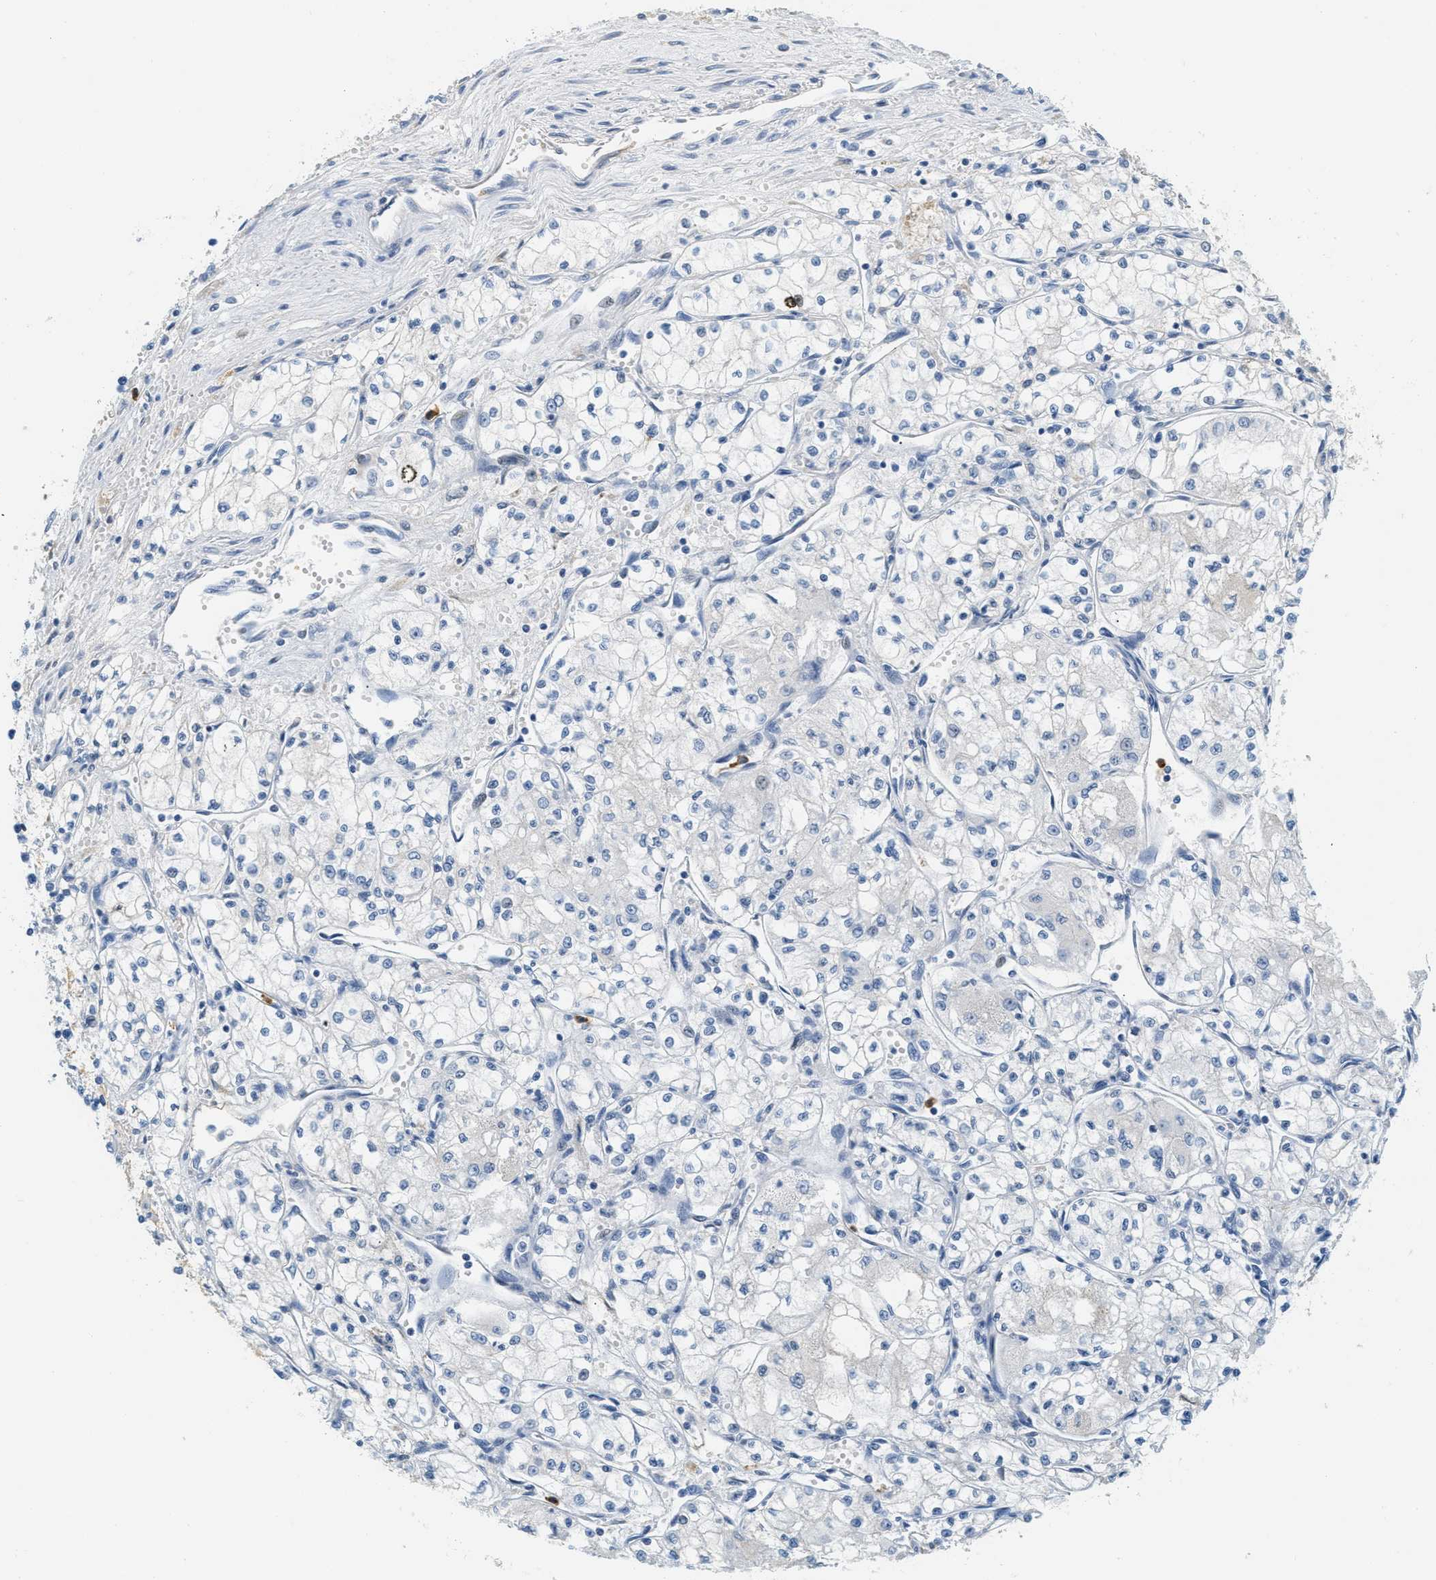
{"staining": {"intensity": "negative", "quantity": "none", "location": "none"}, "tissue": "renal cancer", "cell_type": "Tumor cells", "image_type": "cancer", "snomed": [{"axis": "morphology", "description": "Normal tissue, NOS"}, {"axis": "morphology", "description": "Adenocarcinoma, NOS"}, {"axis": "topography", "description": "Kidney"}], "caption": "Tumor cells are negative for brown protein staining in adenocarcinoma (renal). (DAB (3,3'-diaminobenzidine) IHC with hematoxylin counter stain).", "gene": "LCN2", "patient": {"sex": "male", "age": 59}}